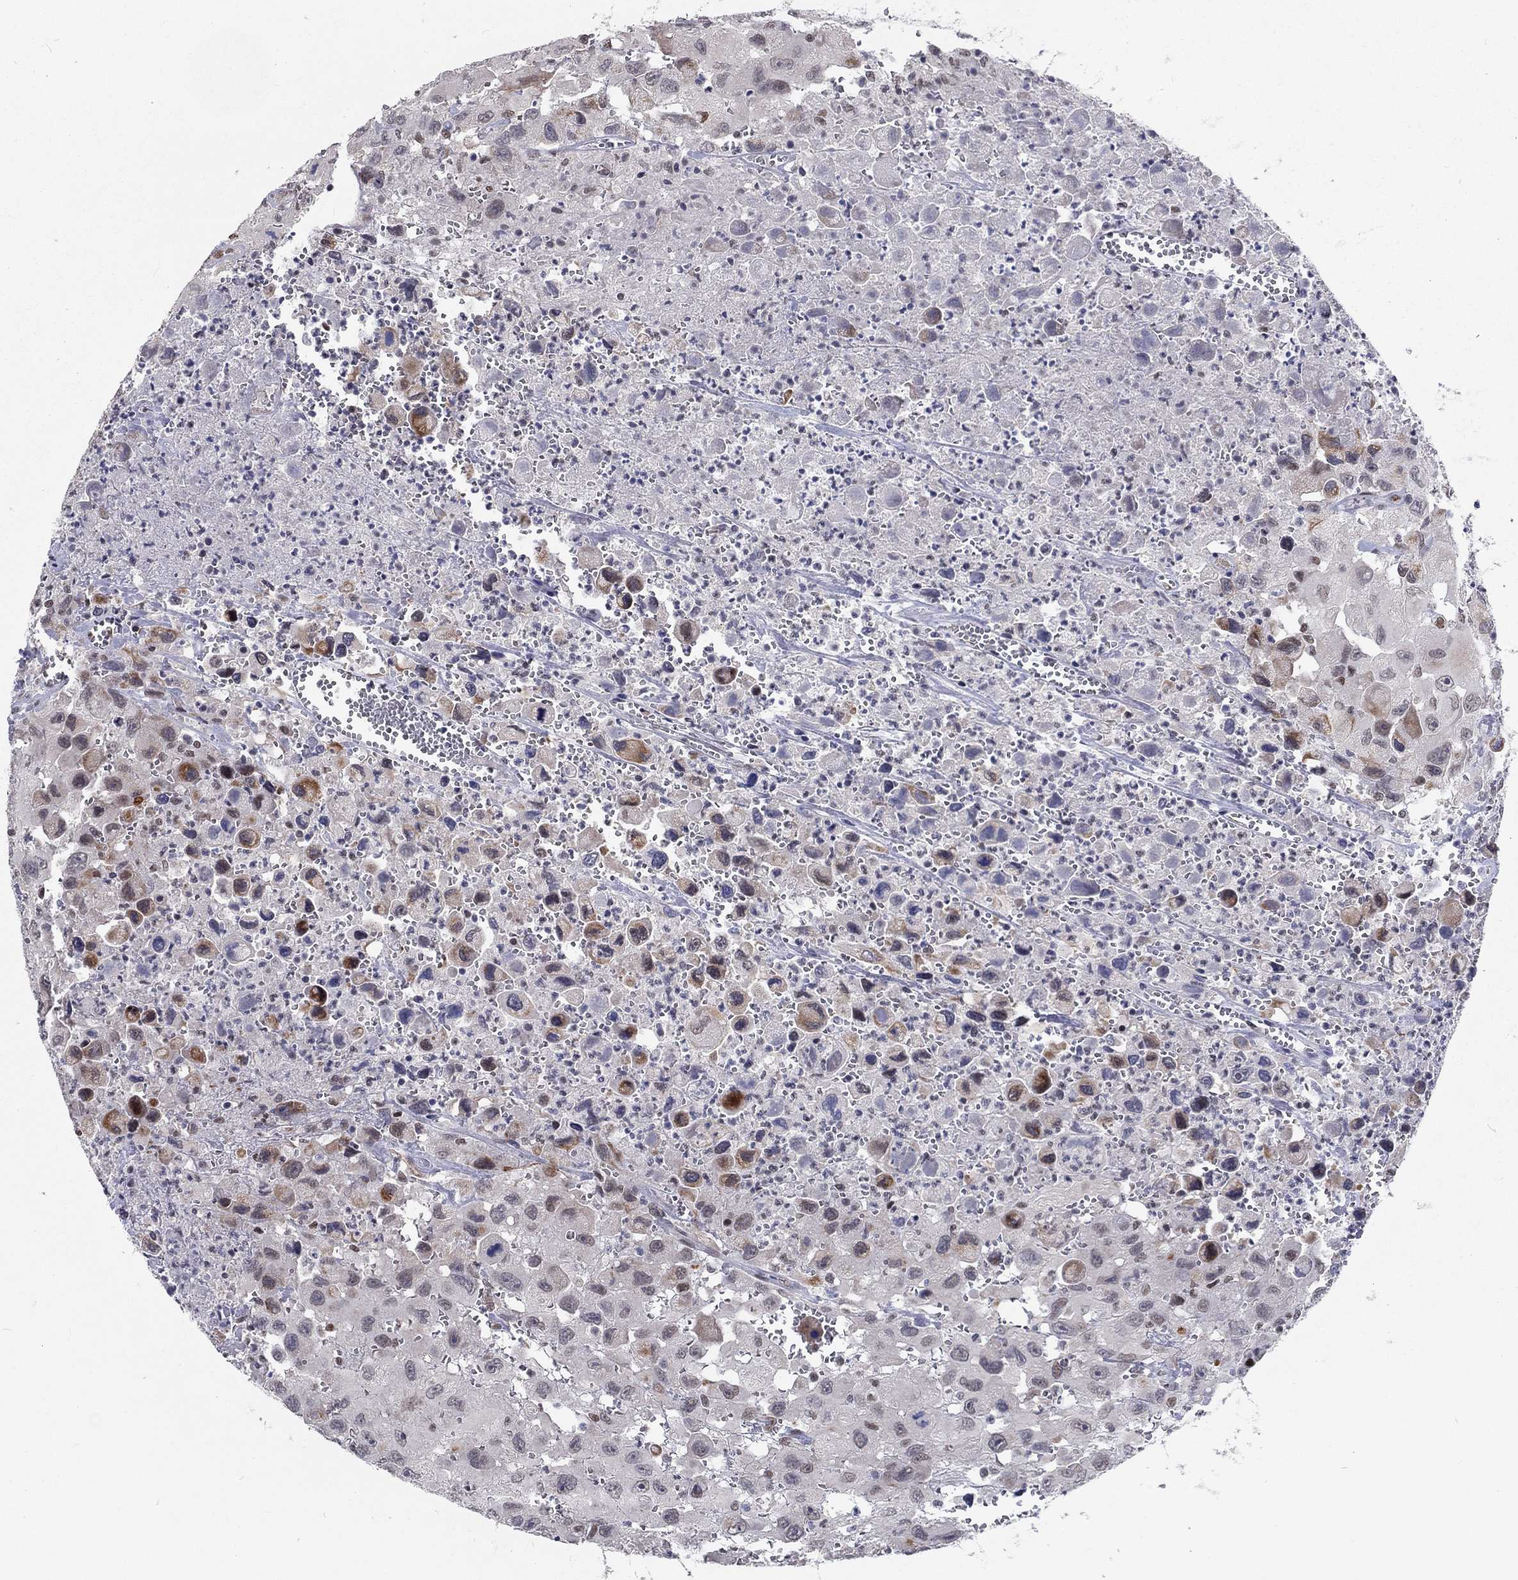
{"staining": {"intensity": "strong", "quantity": "<25%", "location": "cytoplasmic/membranous"}, "tissue": "head and neck cancer", "cell_type": "Tumor cells", "image_type": "cancer", "snomed": [{"axis": "morphology", "description": "Squamous cell carcinoma, NOS"}, {"axis": "morphology", "description": "Squamous cell carcinoma, metastatic, NOS"}, {"axis": "topography", "description": "Oral tissue"}, {"axis": "topography", "description": "Head-Neck"}], "caption": "A histopathology image of head and neck cancer (squamous cell carcinoma) stained for a protein demonstrates strong cytoplasmic/membranous brown staining in tumor cells.", "gene": "ZBED1", "patient": {"sex": "female", "age": 85}}